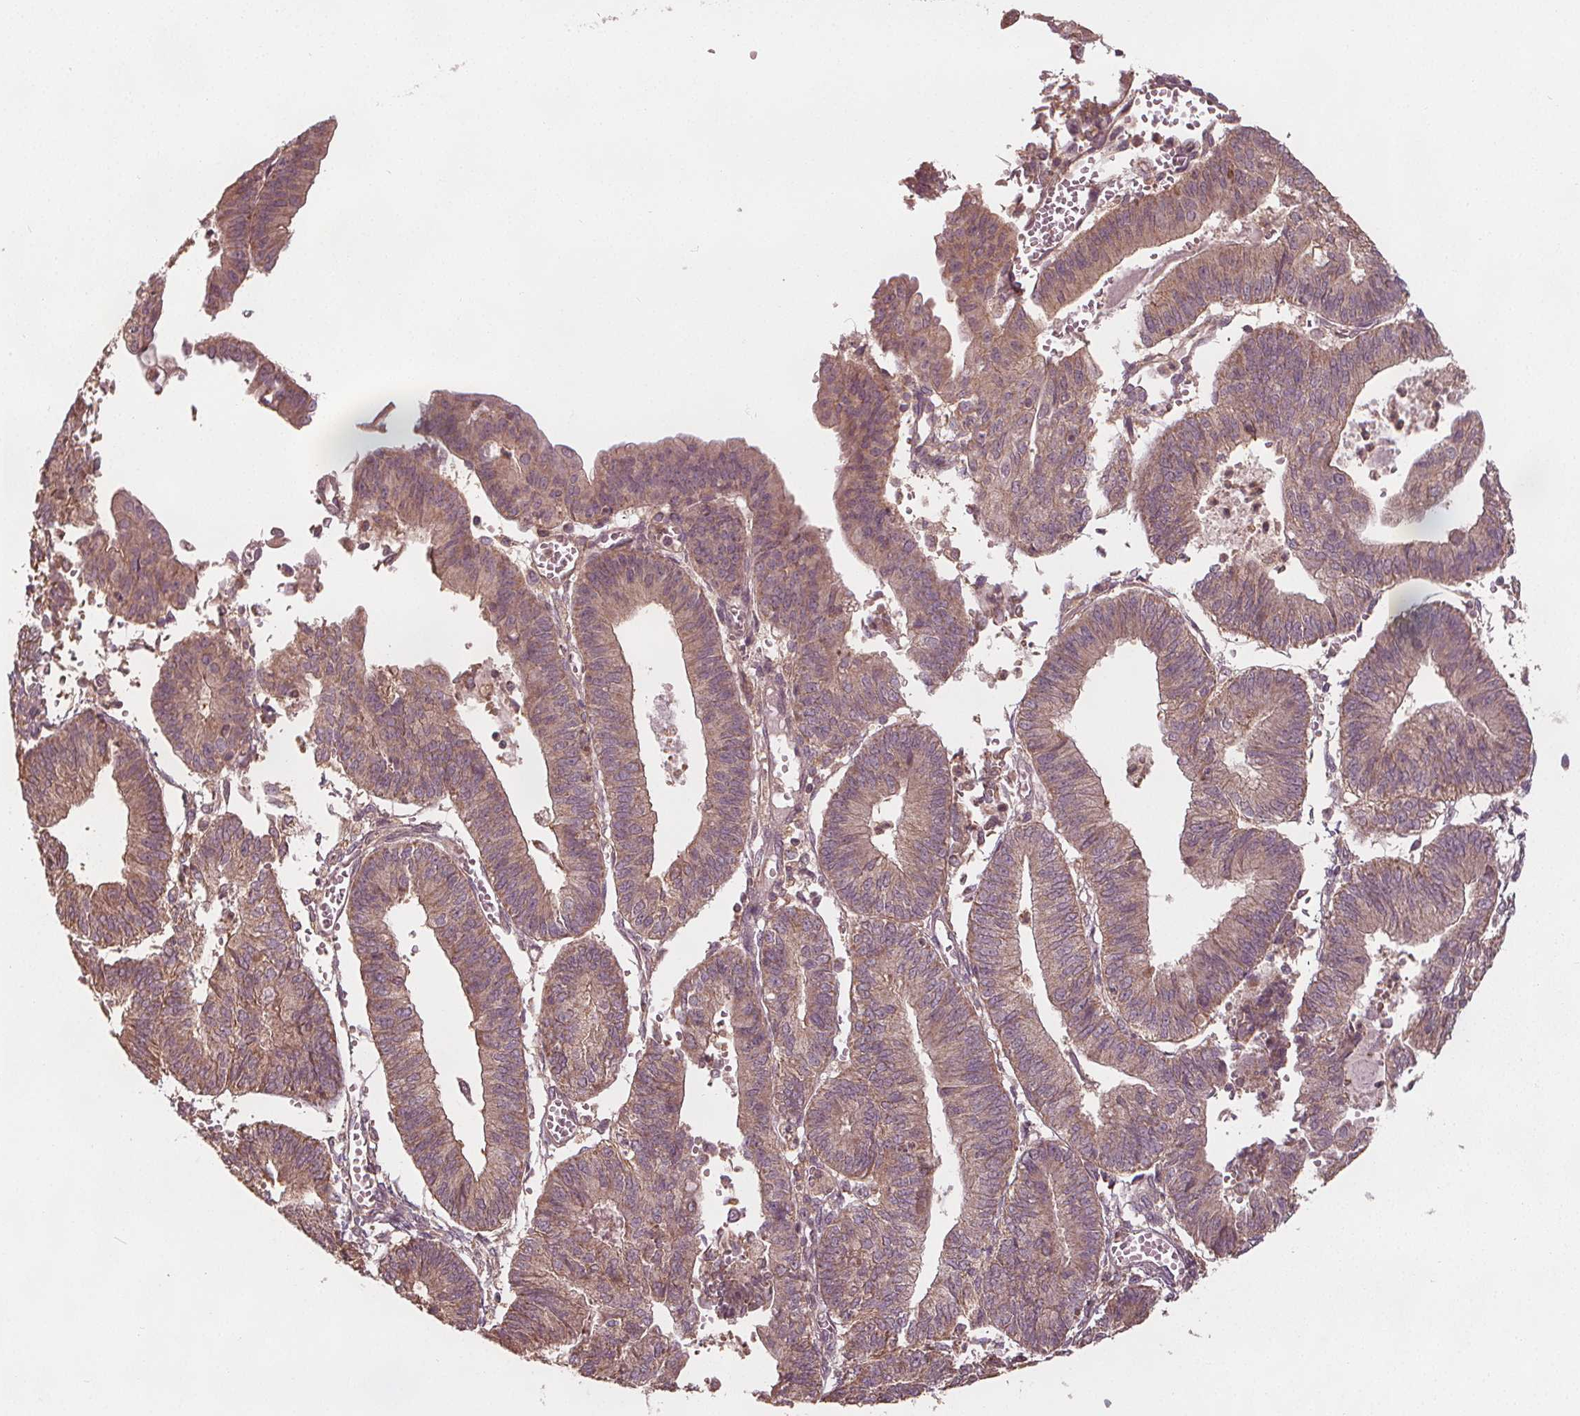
{"staining": {"intensity": "moderate", "quantity": ">75%", "location": "cytoplasmic/membranous"}, "tissue": "endometrial cancer", "cell_type": "Tumor cells", "image_type": "cancer", "snomed": [{"axis": "morphology", "description": "Adenocarcinoma, NOS"}, {"axis": "topography", "description": "Endometrium"}], "caption": "Protein staining of endometrial cancer (adenocarcinoma) tissue displays moderate cytoplasmic/membranous expression in about >75% of tumor cells.", "gene": "GNB2", "patient": {"sex": "female", "age": 65}}